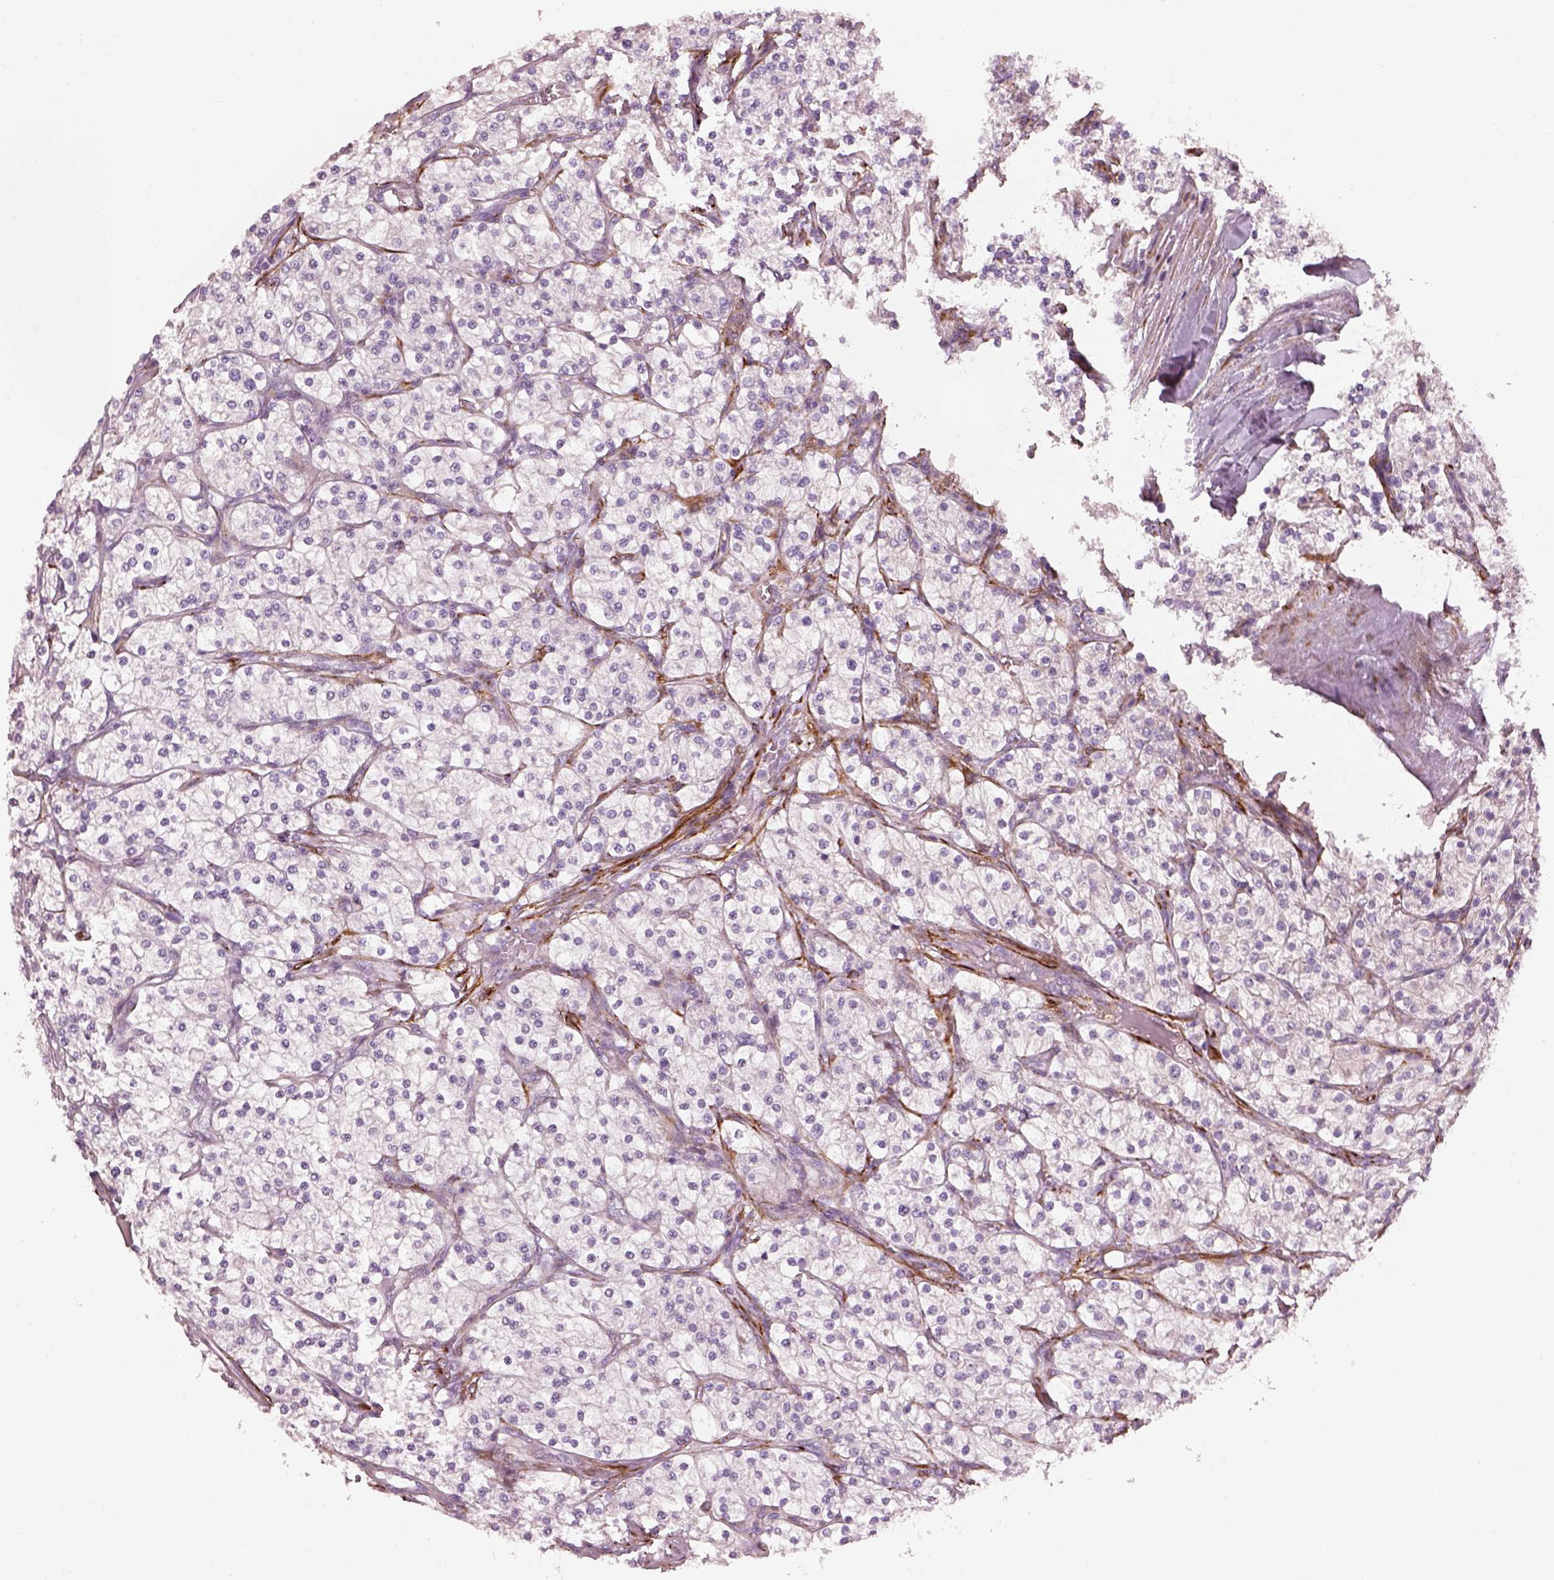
{"staining": {"intensity": "negative", "quantity": "none", "location": "none"}, "tissue": "renal cancer", "cell_type": "Tumor cells", "image_type": "cancer", "snomed": [{"axis": "morphology", "description": "Adenocarcinoma, NOS"}, {"axis": "topography", "description": "Kidney"}], "caption": "There is no significant staining in tumor cells of renal cancer.", "gene": "PRKCZ", "patient": {"sex": "male", "age": 80}}